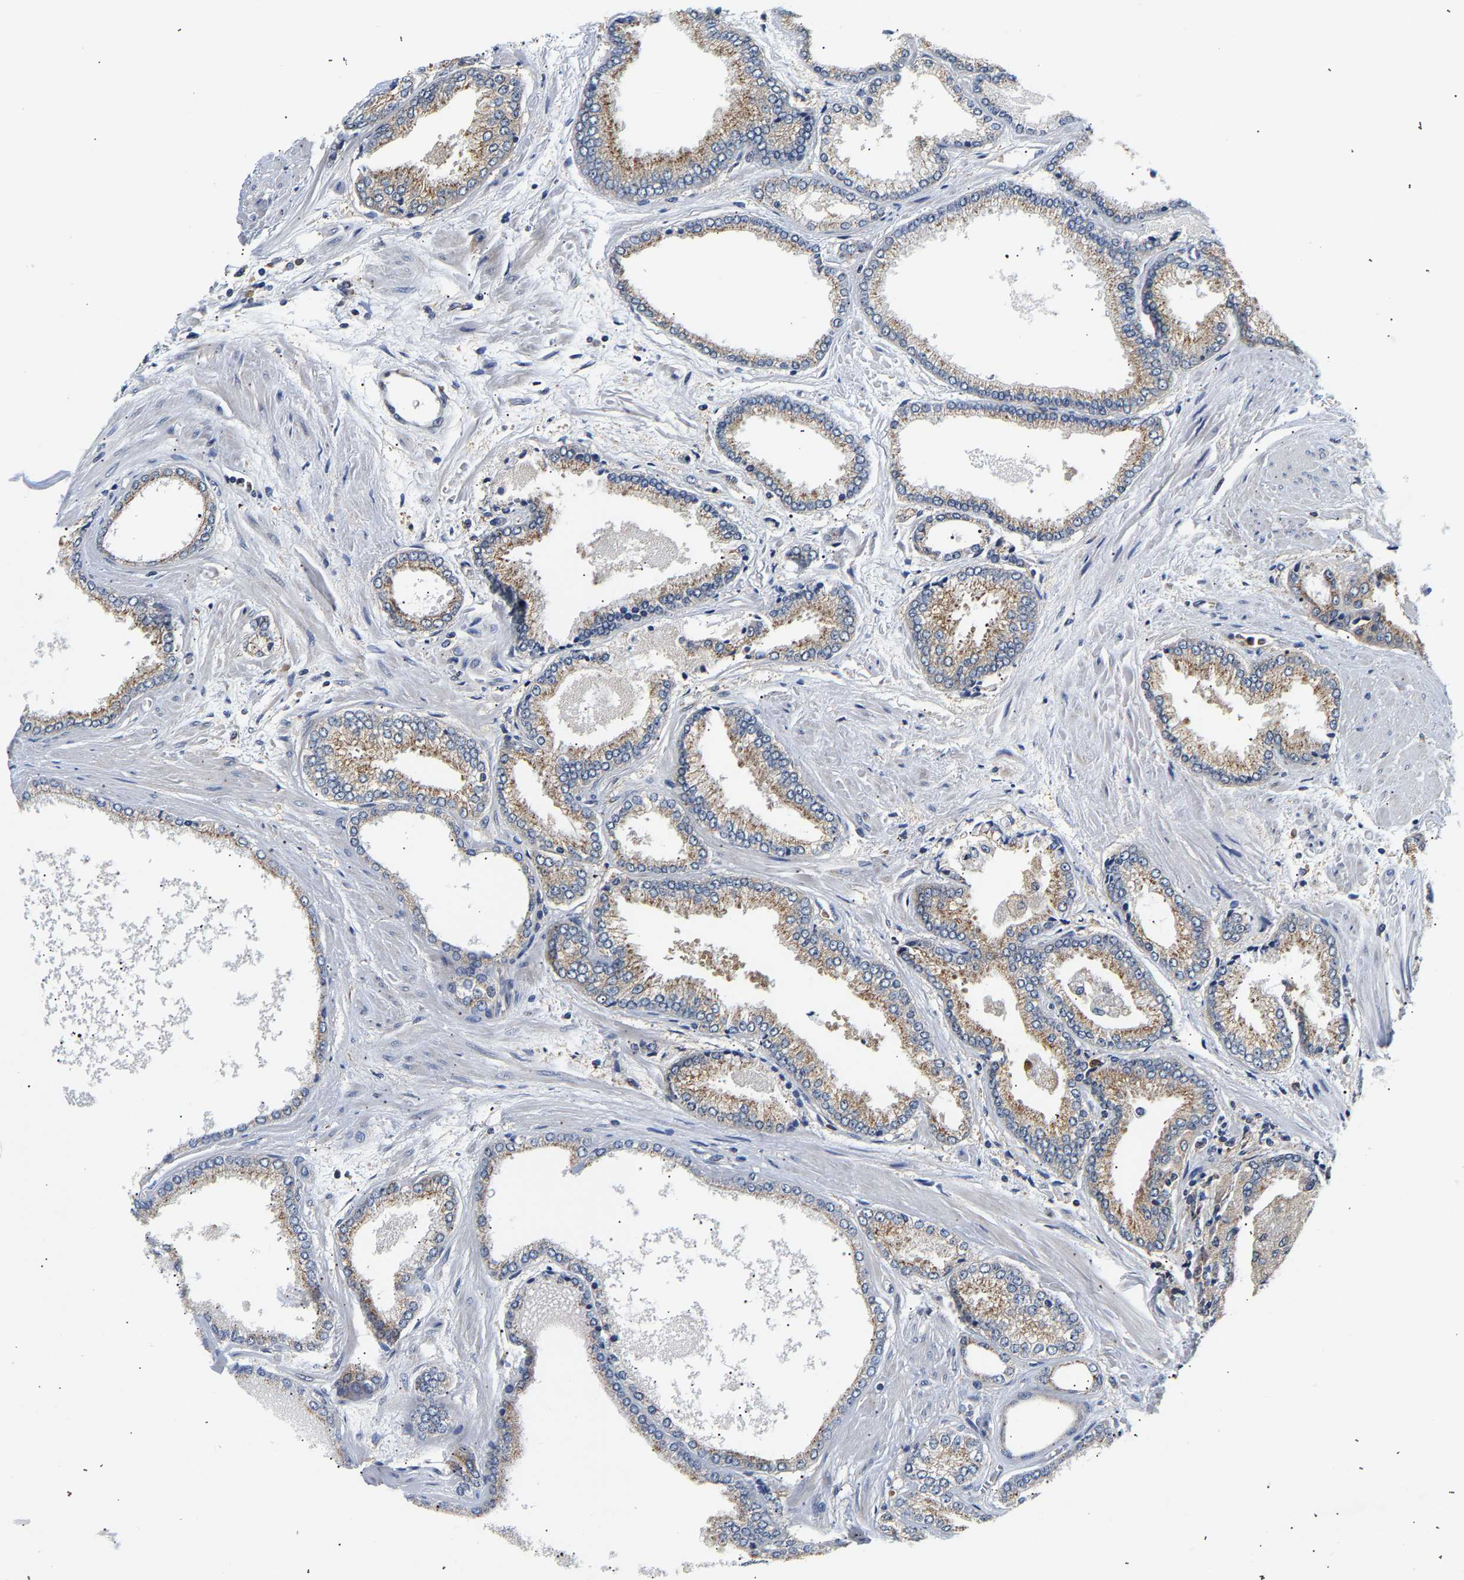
{"staining": {"intensity": "weak", "quantity": ">75%", "location": "cytoplasmic/membranous"}, "tissue": "prostate cancer", "cell_type": "Tumor cells", "image_type": "cancer", "snomed": [{"axis": "morphology", "description": "Adenocarcinoma, High grade"}, {"axis": "topography", "description": "Prostate"}], "caption": "Immunohistochemical staining of human prostate cancer (adenocarcinoma (high-grade)) displays weak cytoplasmic/membranous protein expression in approximately >75% of tumor cells. Nuclei are stained in blue.", "gene": "PPID", "patient": {"sex": "male", "age": 61}}